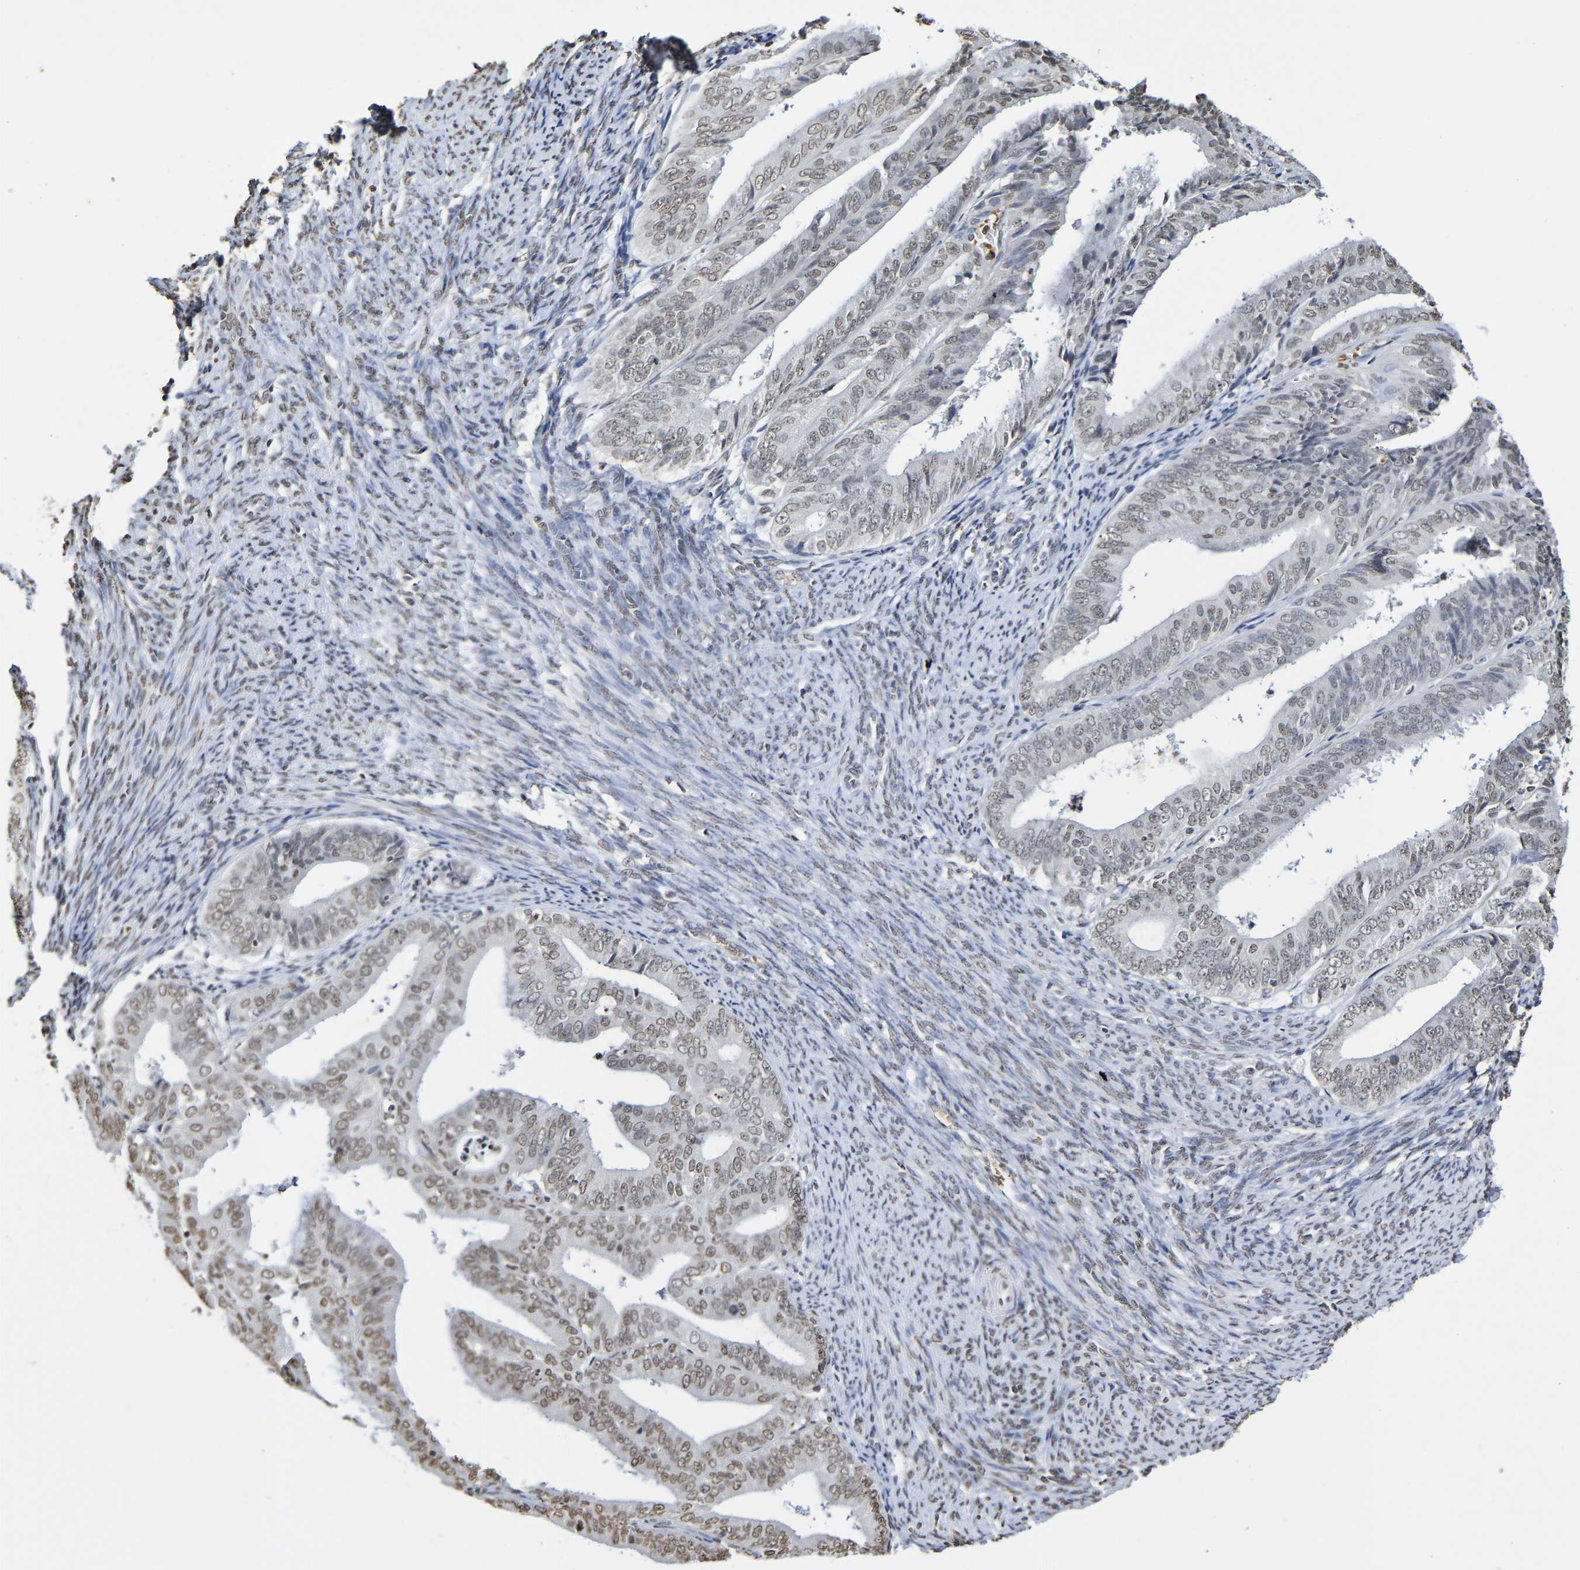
{"staining": {"intensity": "weak", "quantity": ">75%", "location": "nuclear"}, "tissue": "endometrial cancer", "cell_type": "Tumor cells", "image_type": "cancer", "snomed": [{"axis": "morphology", "description": "Adenocarcinoma, NOS"}, {"axis": "topography", "description": "Endometrium"}], "caption": "IHC of human endometrial adenocarcinoma reveals low levels of weak nuclear staining in about >75% of tumor cells. Immunohistochemistry (ihc) stains the protein of interest in brown and the nuclei are stained blue.", "gene": "ATF4", "patient": {"sex": "female", "age": 63}}